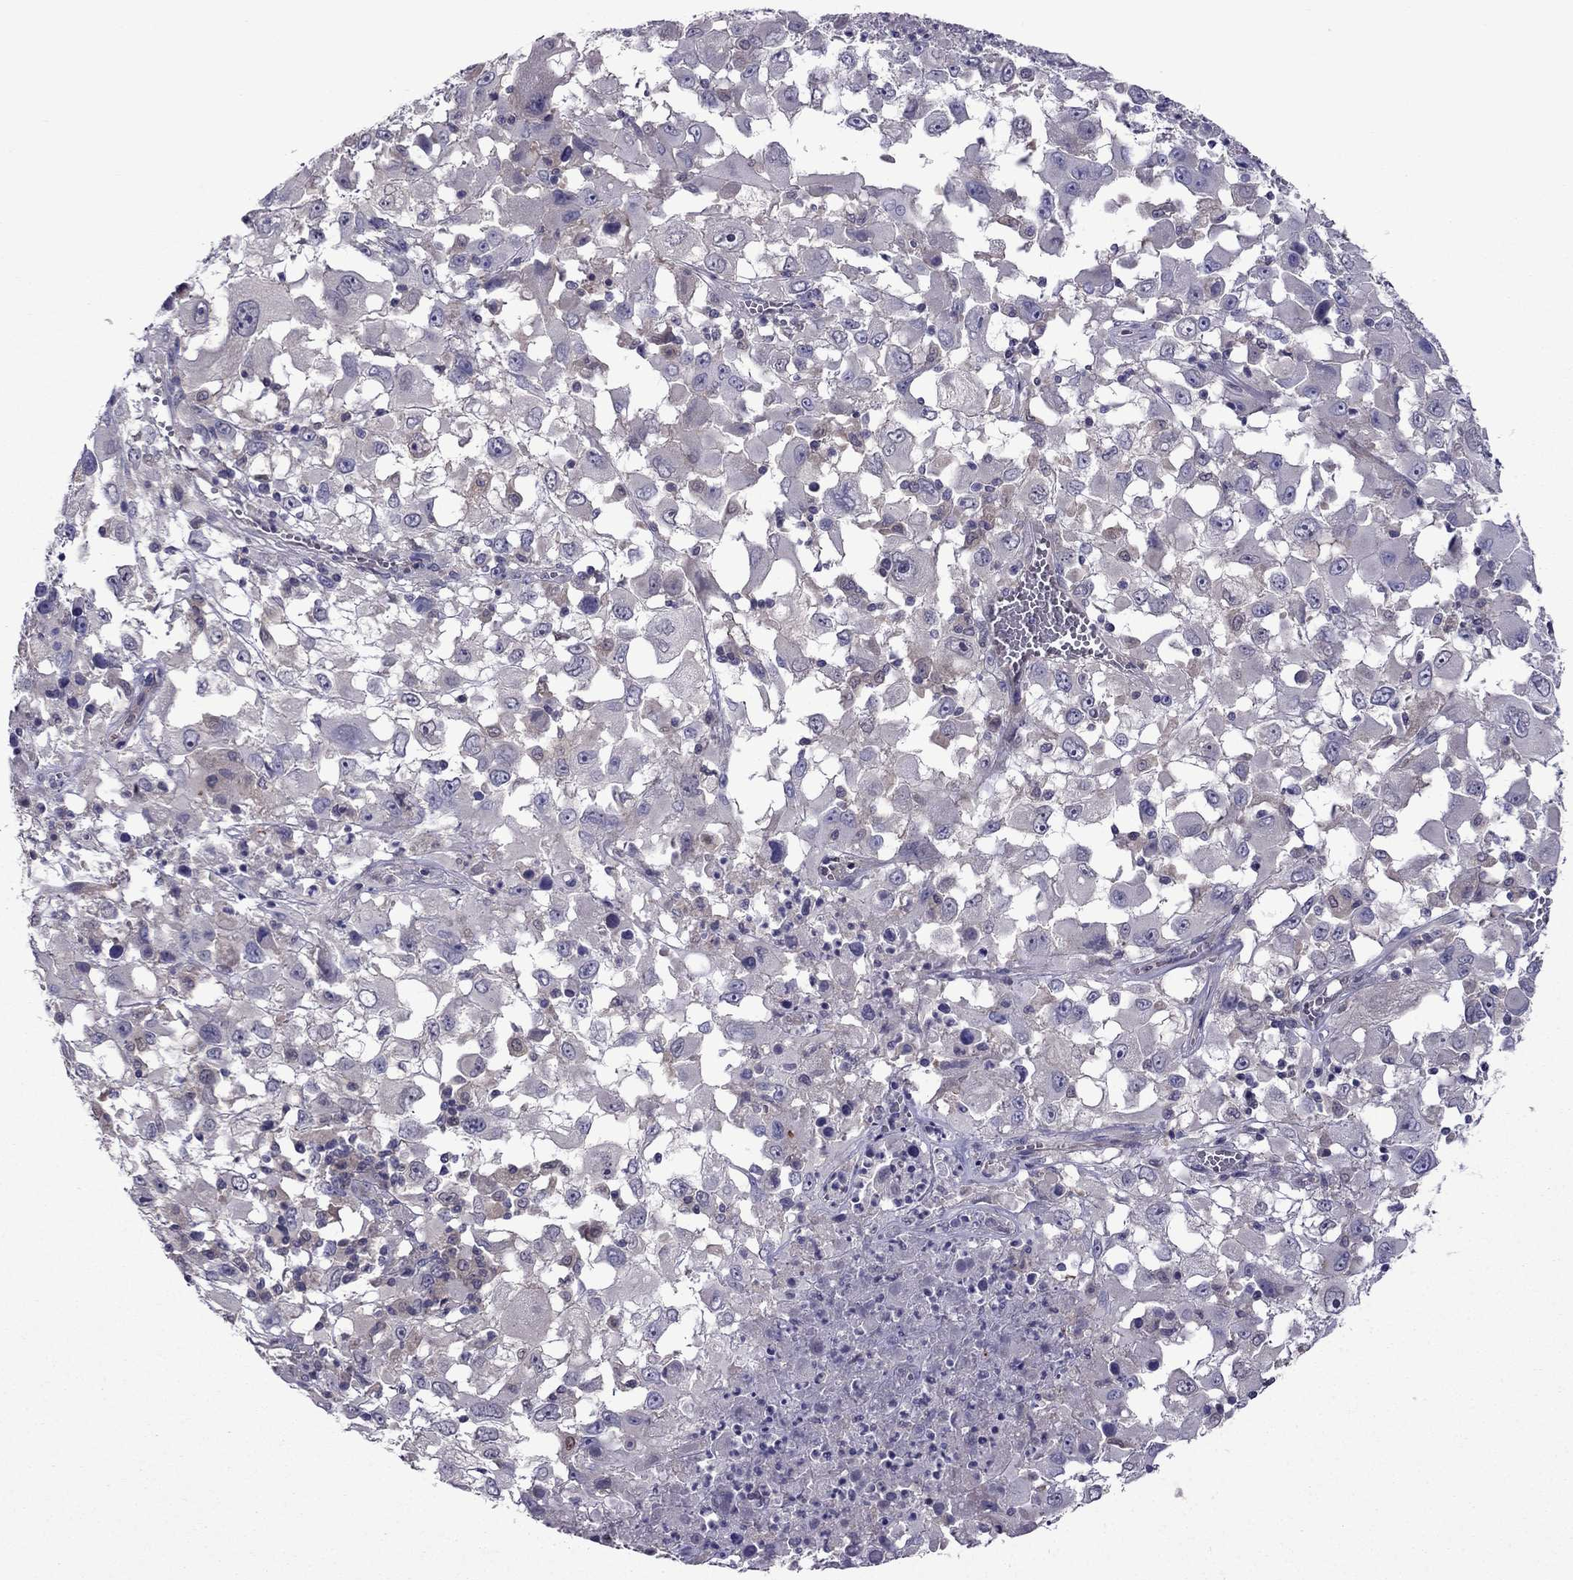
{"staining": {"intensity": "negative", "quantity": "none", "location": "none"}, "tissue": "melanoma", "cell_type": "Tumor cells", "image_type": "cancer", "snomed": [{"axis": "morphology", "description": "Malignant melanoma, Metastatic site"}, {"axis": "topography", "description": "Soft tissue"}], "caption": "This is a histopathology image of IHC staining of melanoma, which shows no staining in tumor cells.", "gene": "CDK5", "patient": {"sex": "male", "age": 50}}